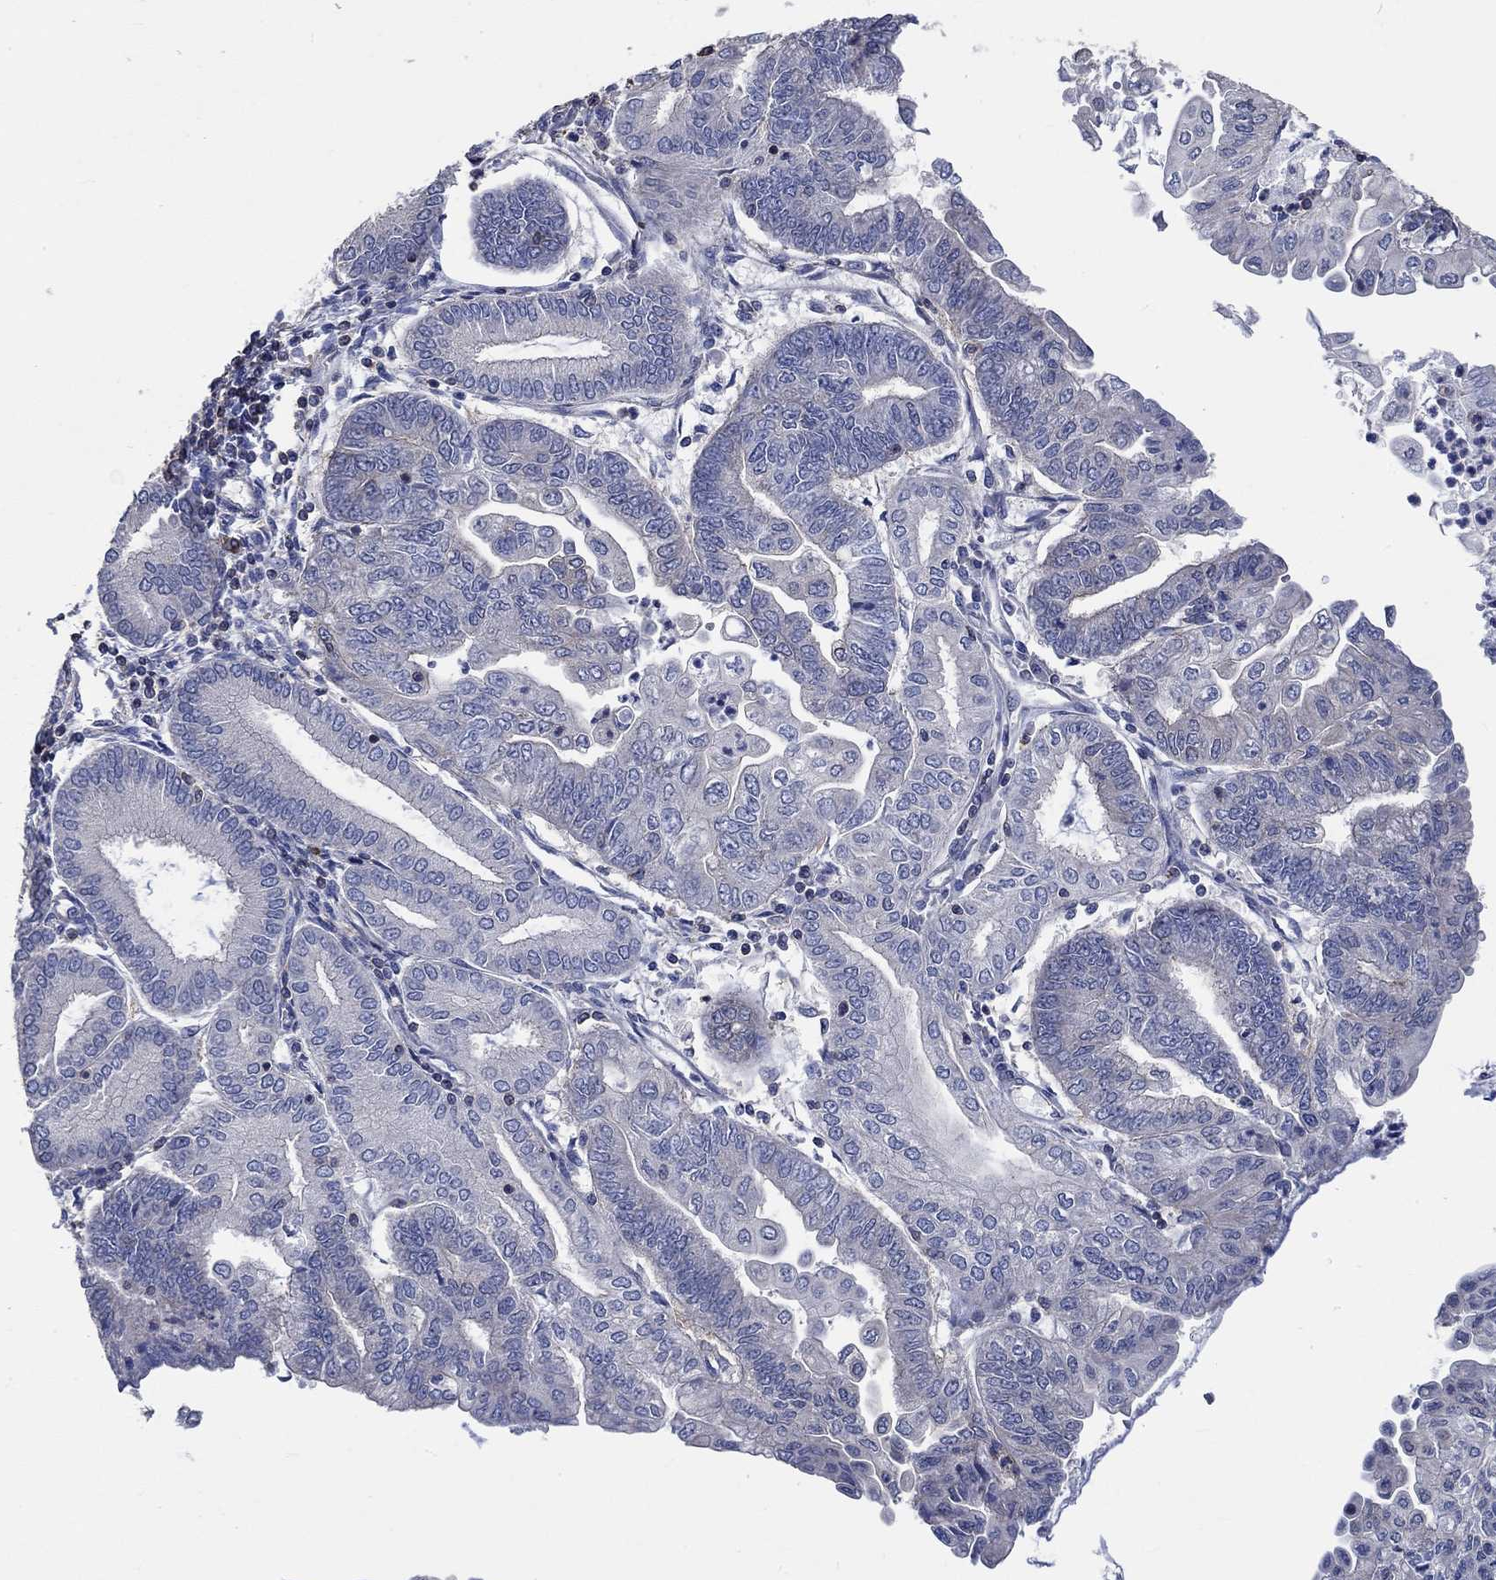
{"staining": {"intensity": "moderate", "quantity": "<25%", "location": "cytoplasmic/membranous"}, "tissue": "endometrial cancer", "cell_type": "Tumor cells", "image_type": "cancer", "snomed": [{"axis": "morphology", "description": "Adenocarcinoma, NOS"}, {"axis": "topography", "description": "Endometrium"}], "caption": "A histopathology image showing moderate cytoplasmic/membranous positivity in approximately <25% of tumor cells in endometrial adenocarcinoma, as visualized by brown immunohistochemical staining.", "gene": "TNFAIP8L3", "patient": {"sex": "female", "age": 55}}